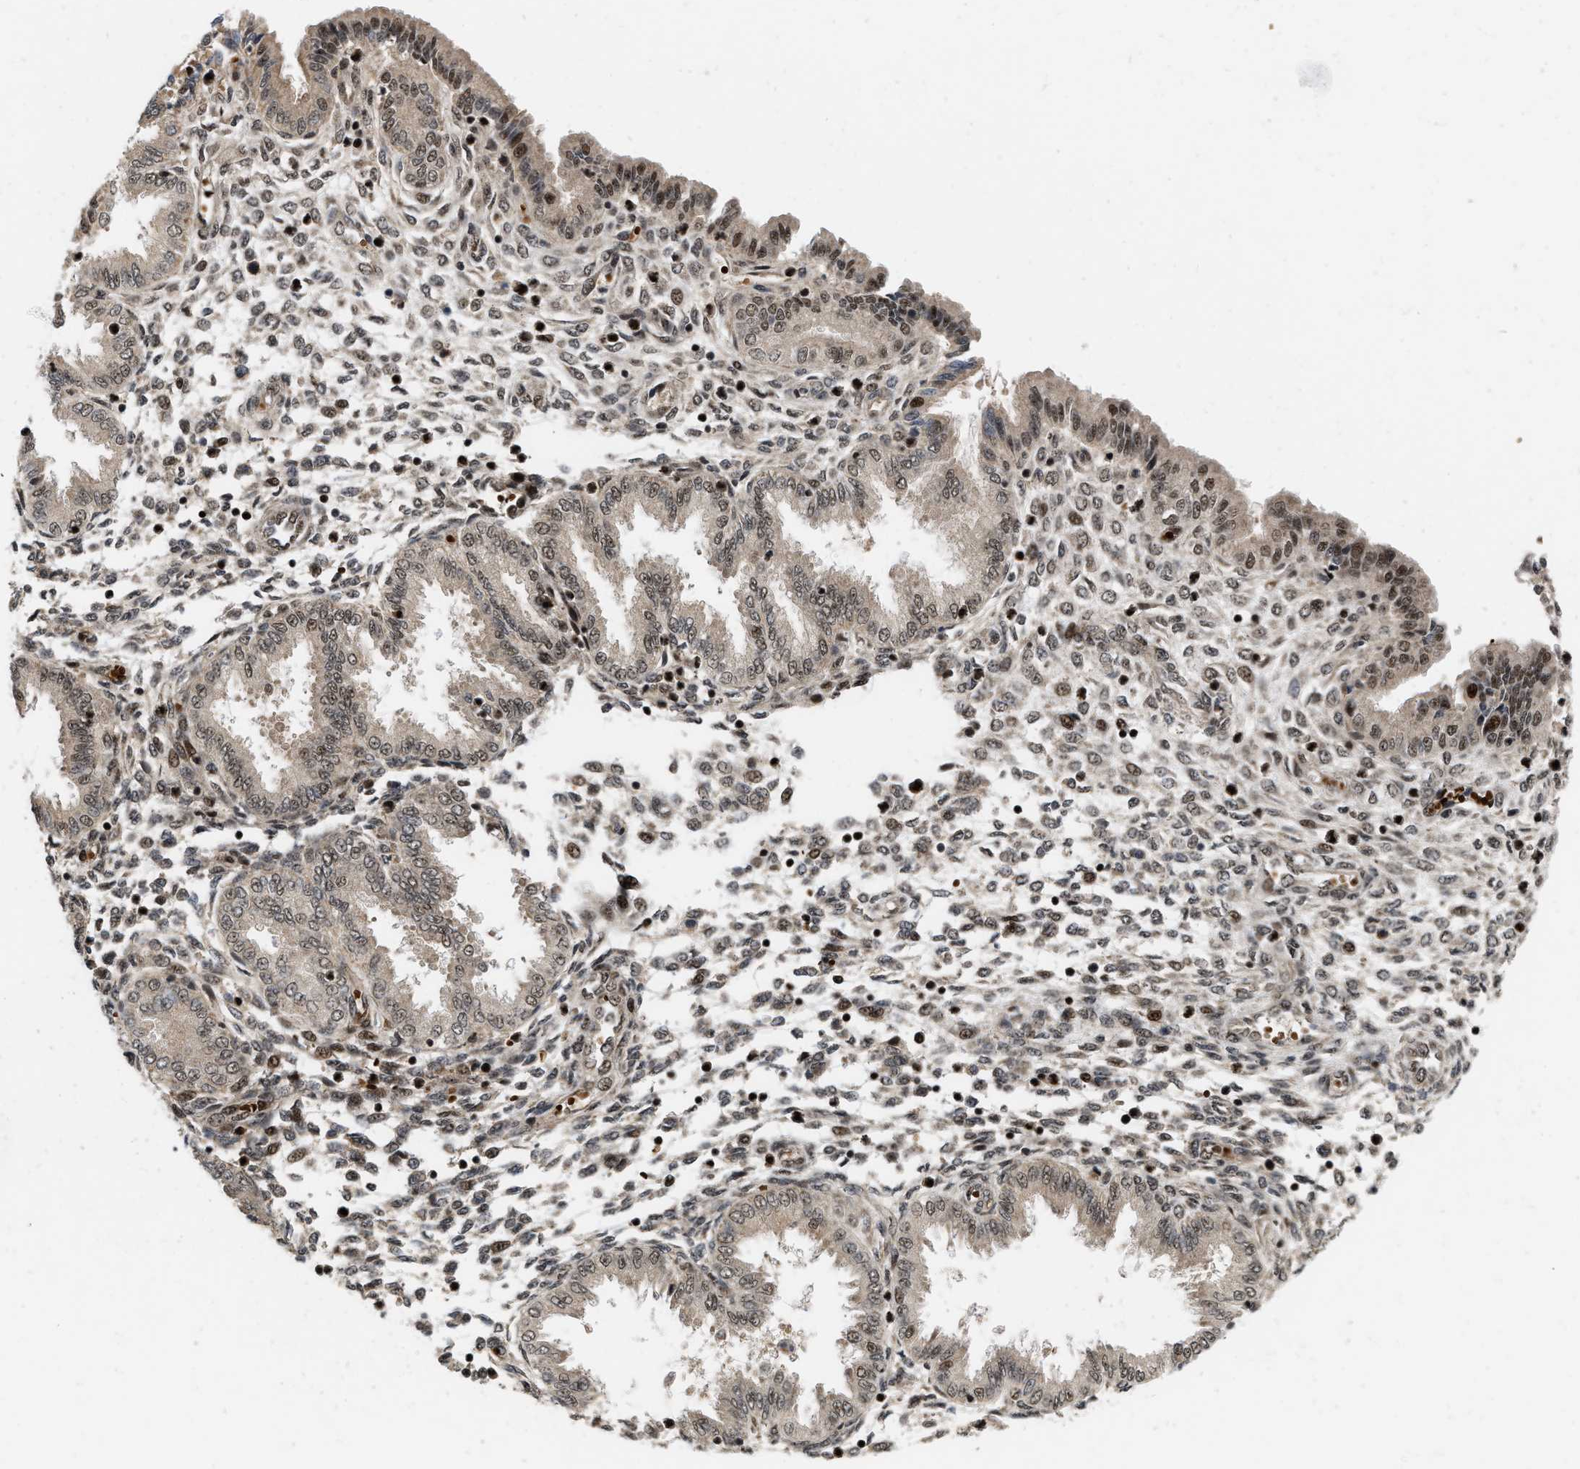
{"staining": {"intensity": "strong", "quantity": ">75%", "location": "nuclear"}, "tissue": "endometrium", "cell_type": "Cells in endometrial stroma", "image_type": "normal", "snomed": [{"axis": "morphology", "description": "Normal tissue, NOS"}, {"axis": "topography", "description": "Endometrium"}], "caption": "Cells in endometrial stroma reveal high levels of strong nuclear staining in about >75% of cells in normal endometrium. Using DAB (brown) and hematoxylin (blue) stains, captured at high magnification using brightfield microscopy.", "gene": "ANKRD11", "patient": {"sex": "female", "age": 33}}